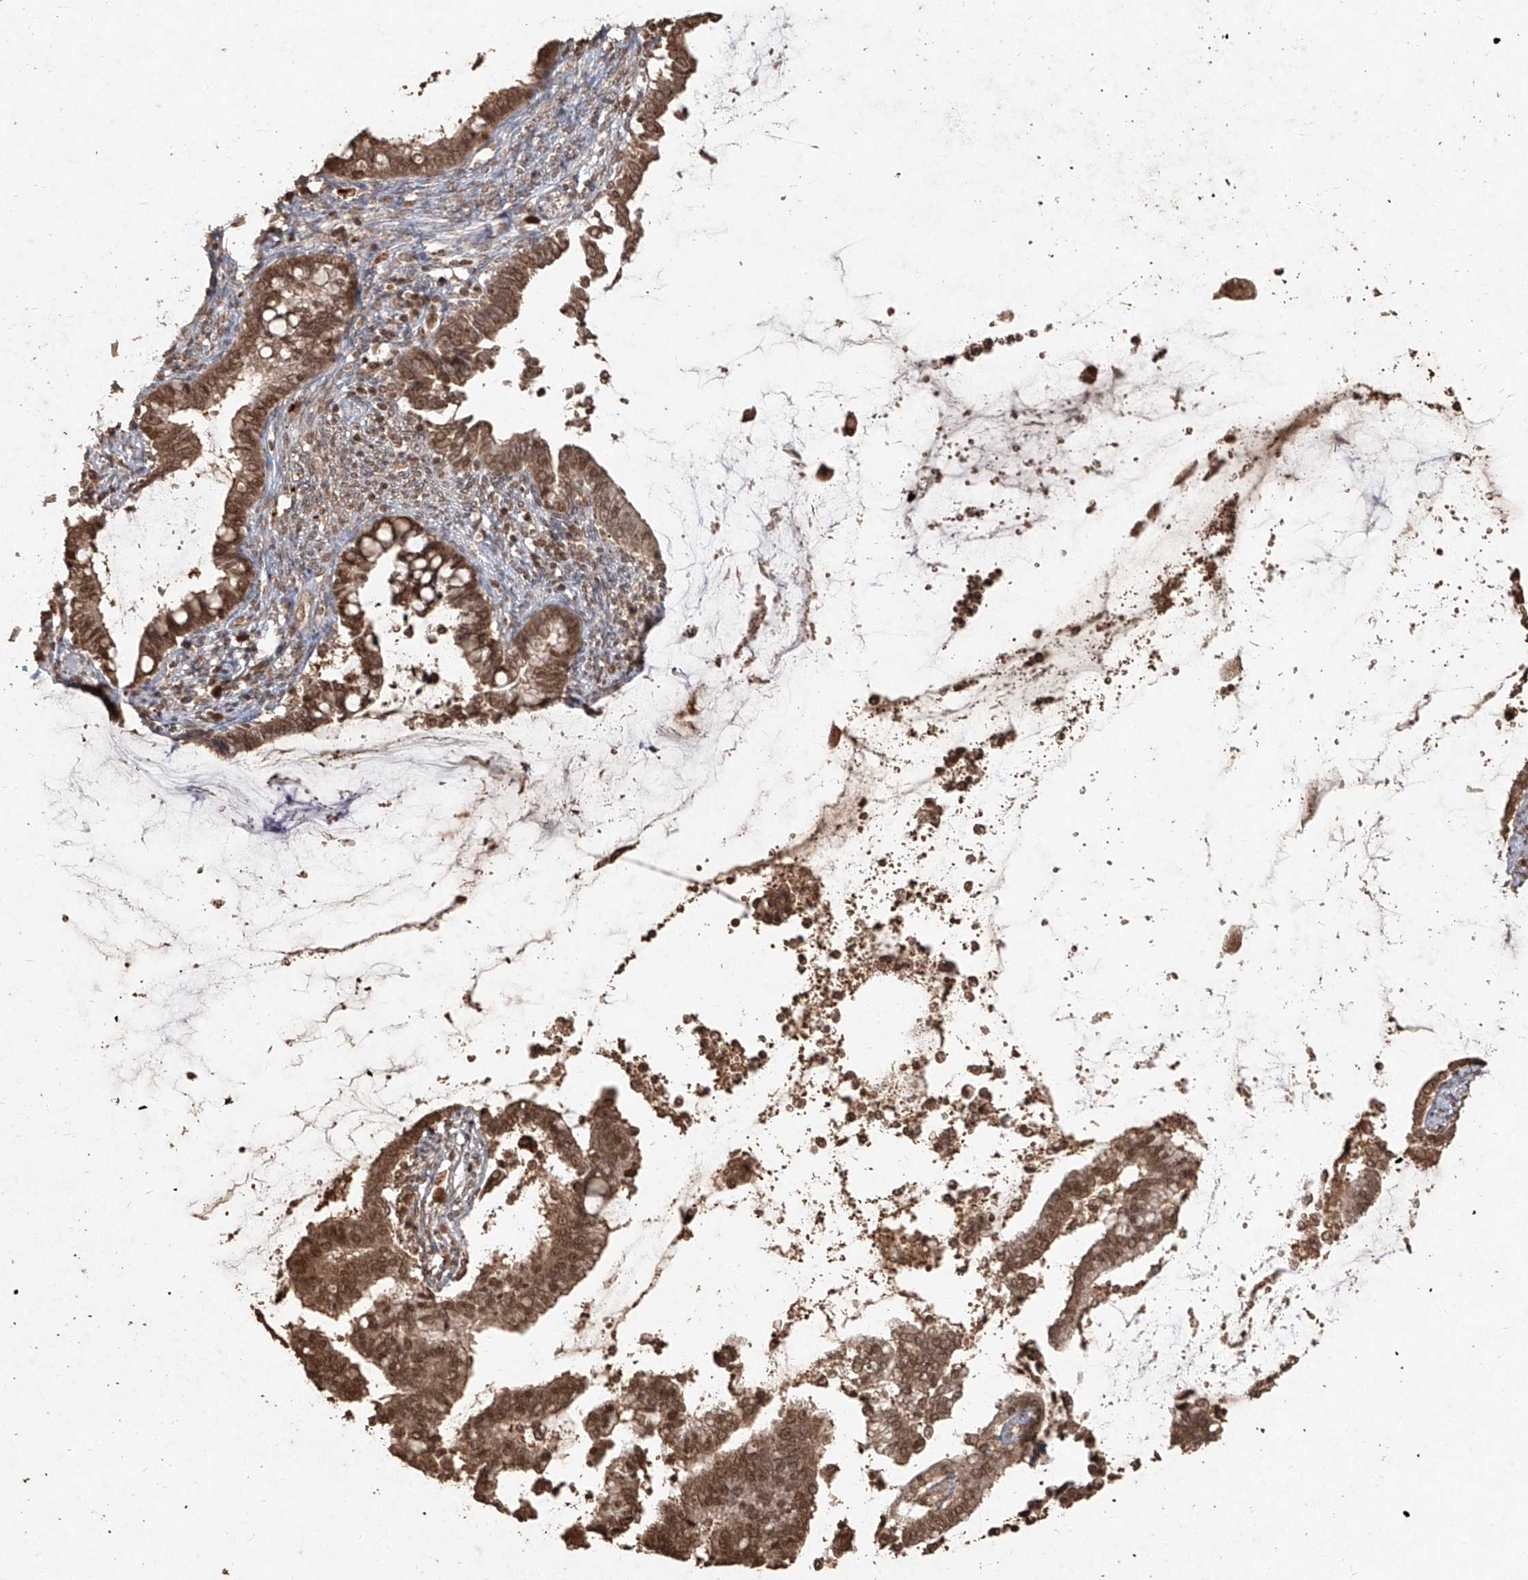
{"staining": {"intensity": "moderate", "quantity": ">75%", "location": "cytoplasmic/membranous,nuclear"}, "tissue": "cervical cancer", "cell_type": "Tumor cells", "image_type": "cancer", "snomed": [{"axis": "morphology", "description": "Adenocarcinoma, NOS"}, {"axis": "topography", "description": "Cervix"}], "caption": "Brown immunohistochemical staining in cervical adenocarcinoma reveals moderate cytoplasmic/membranous and nuclear positivity in about >75% of tumor cells.", "gene": "UBE2K", "patient": {"sex": "female", "age": 44}}